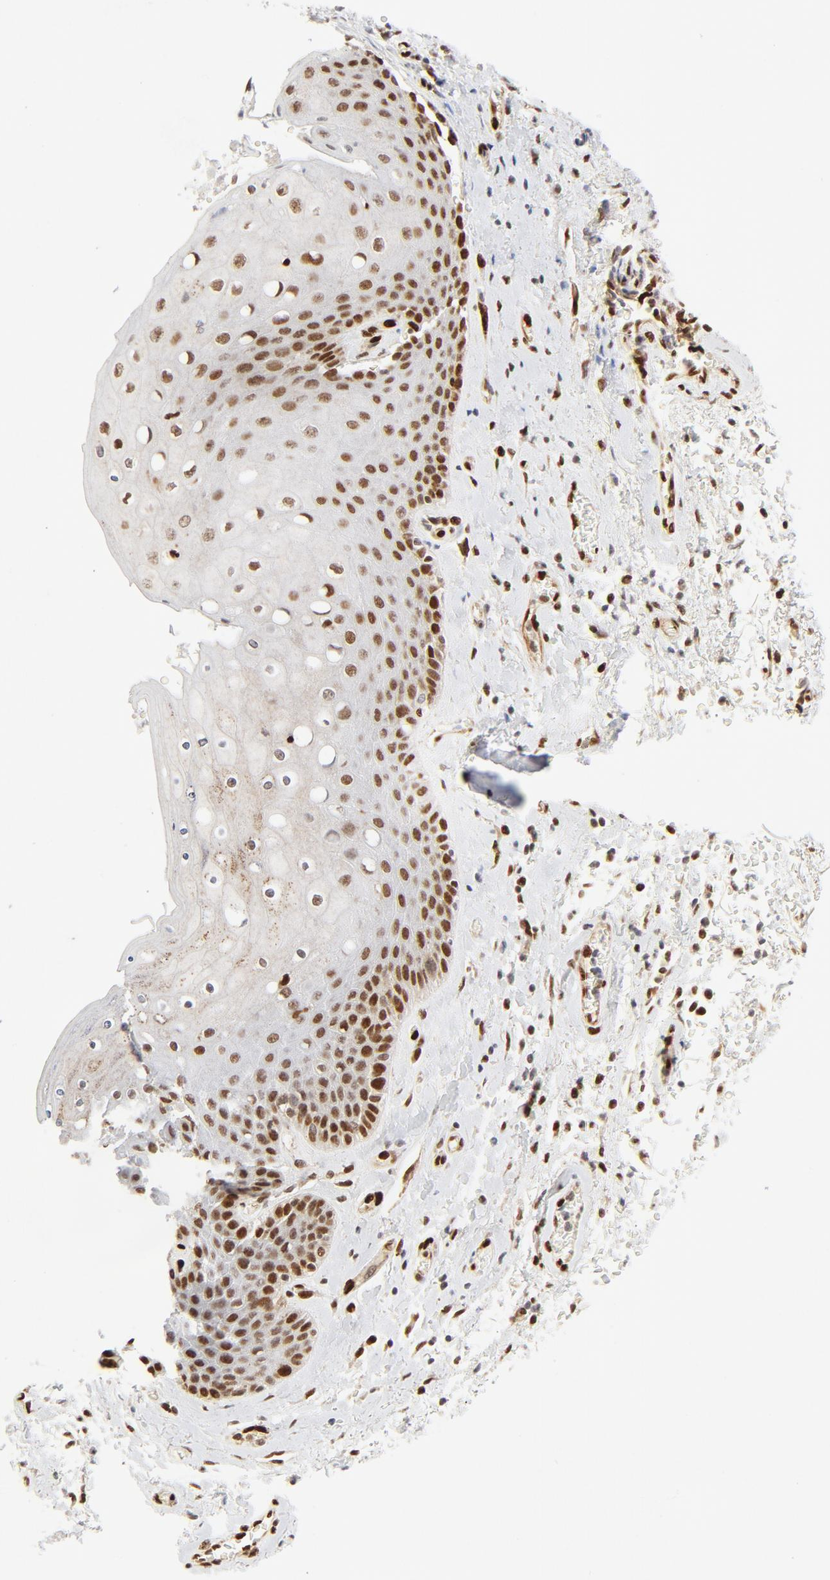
{"staining": {"intensity": "moderate", "quantity": ">75%", "location": "nuclear"}, "tissue": "skin", "cell_type": "Epidermal cells", "image_type": "normal", "snomed": [{"axis": "morphology", "description": "Normal tissue, NOS"}, {"axis": "topography", "description": "Anal"}], "caption": "The immunohistochemical stain highlights moderate nuclear expression in epidermal cells of benign skin. (DAB IHC, brown staining for protein, blue staining for nuclei).", "gene": "MEF2A", "patient": {"sex": "female", "age": 46}}